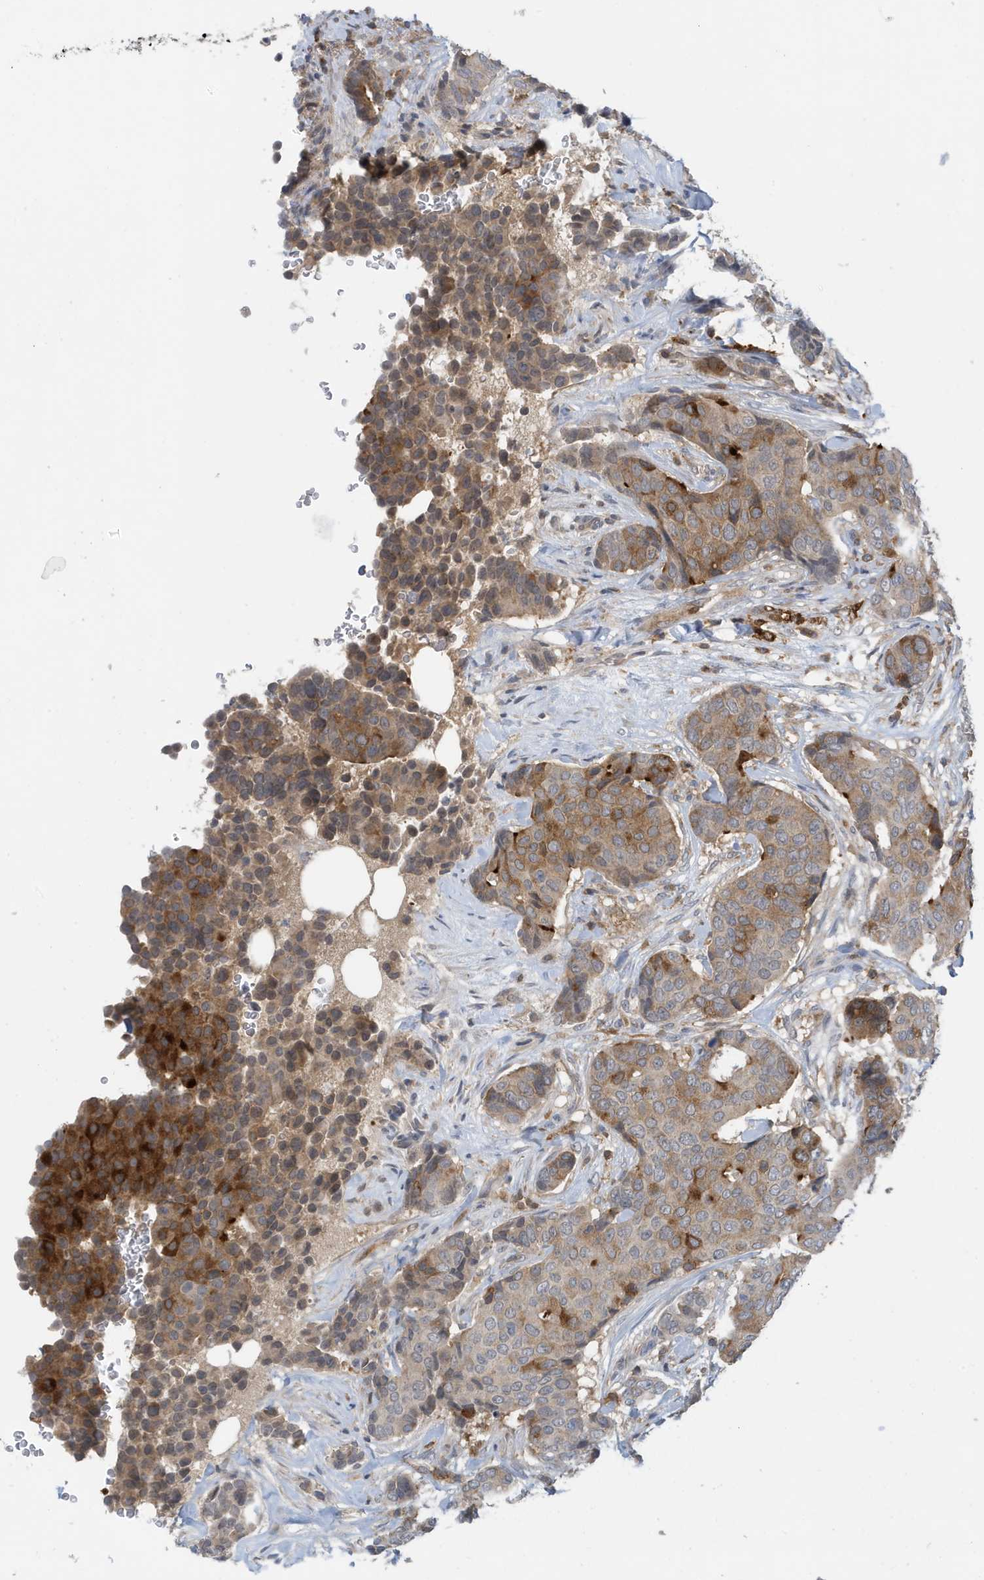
{"staining": {"intensity": "strong", "quantity": "<25%", "location": "cytoplasmic/membranous"}, "tissue": "breast cancer", "cell_type": "Tumor cells", "image_type": "cancer", "snomed": [{"axis": "morphology", "description": "Duct carcinoma"}, {"axis": "topography", "description": "Breast"}], "caption": "Immunohistochemical staining of breast cancer exhibits strong cytoplasmic/membranous protein staining in about <25% of tumor cells. Nuclei are stained in blue.", "gene": "NSUN3", "patient": {"sex": "female", "age": 75}}